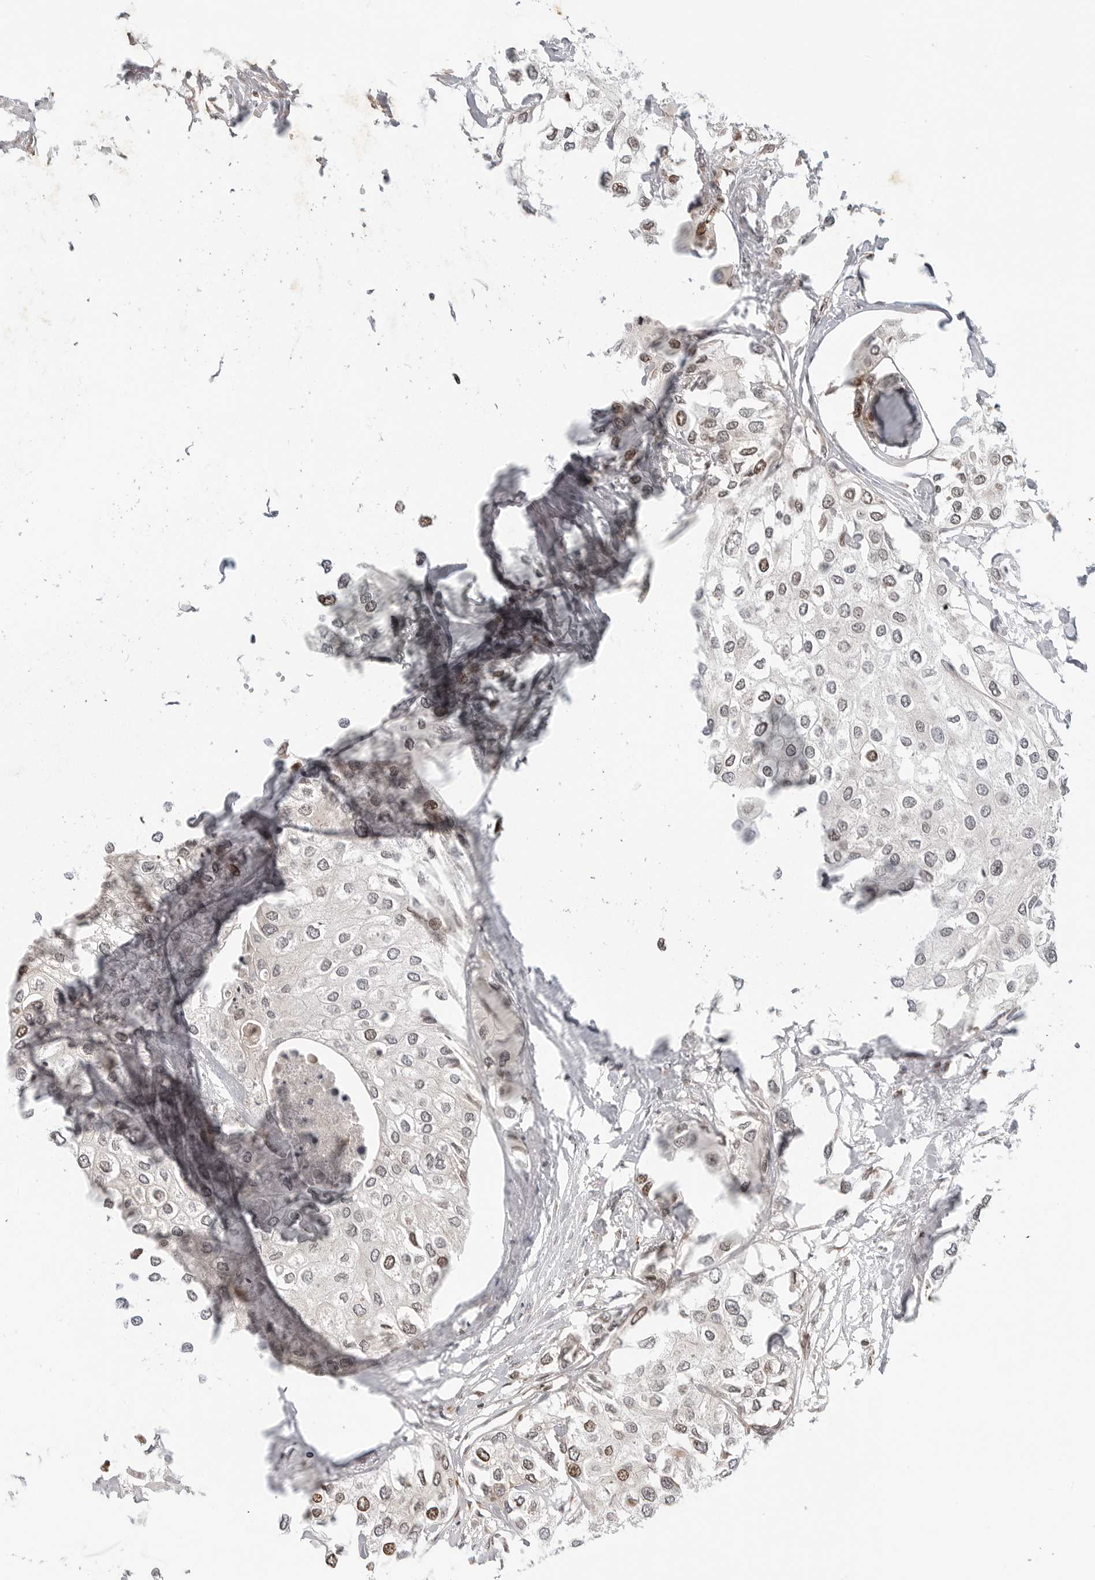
{"staining": {"intensity": "moderate", "quantity": "<25%", "location": "nuclear"}, "tissue": "urothelial cancer", "cell_type": "Tumor cells", "image_type": "cancer", "snomed": [{"axis": "morphology", "description": "Urothelial carcinoma, High grade"}, {"axis": "topography", "description": "Urinary bladder"}], "caption": "Protein staining shows moderate nuclear expression in about <25% of tumor cells in urothelial cancer.", "gene": "TIPRL", "patient": {"sex": "male", "age": 64}}